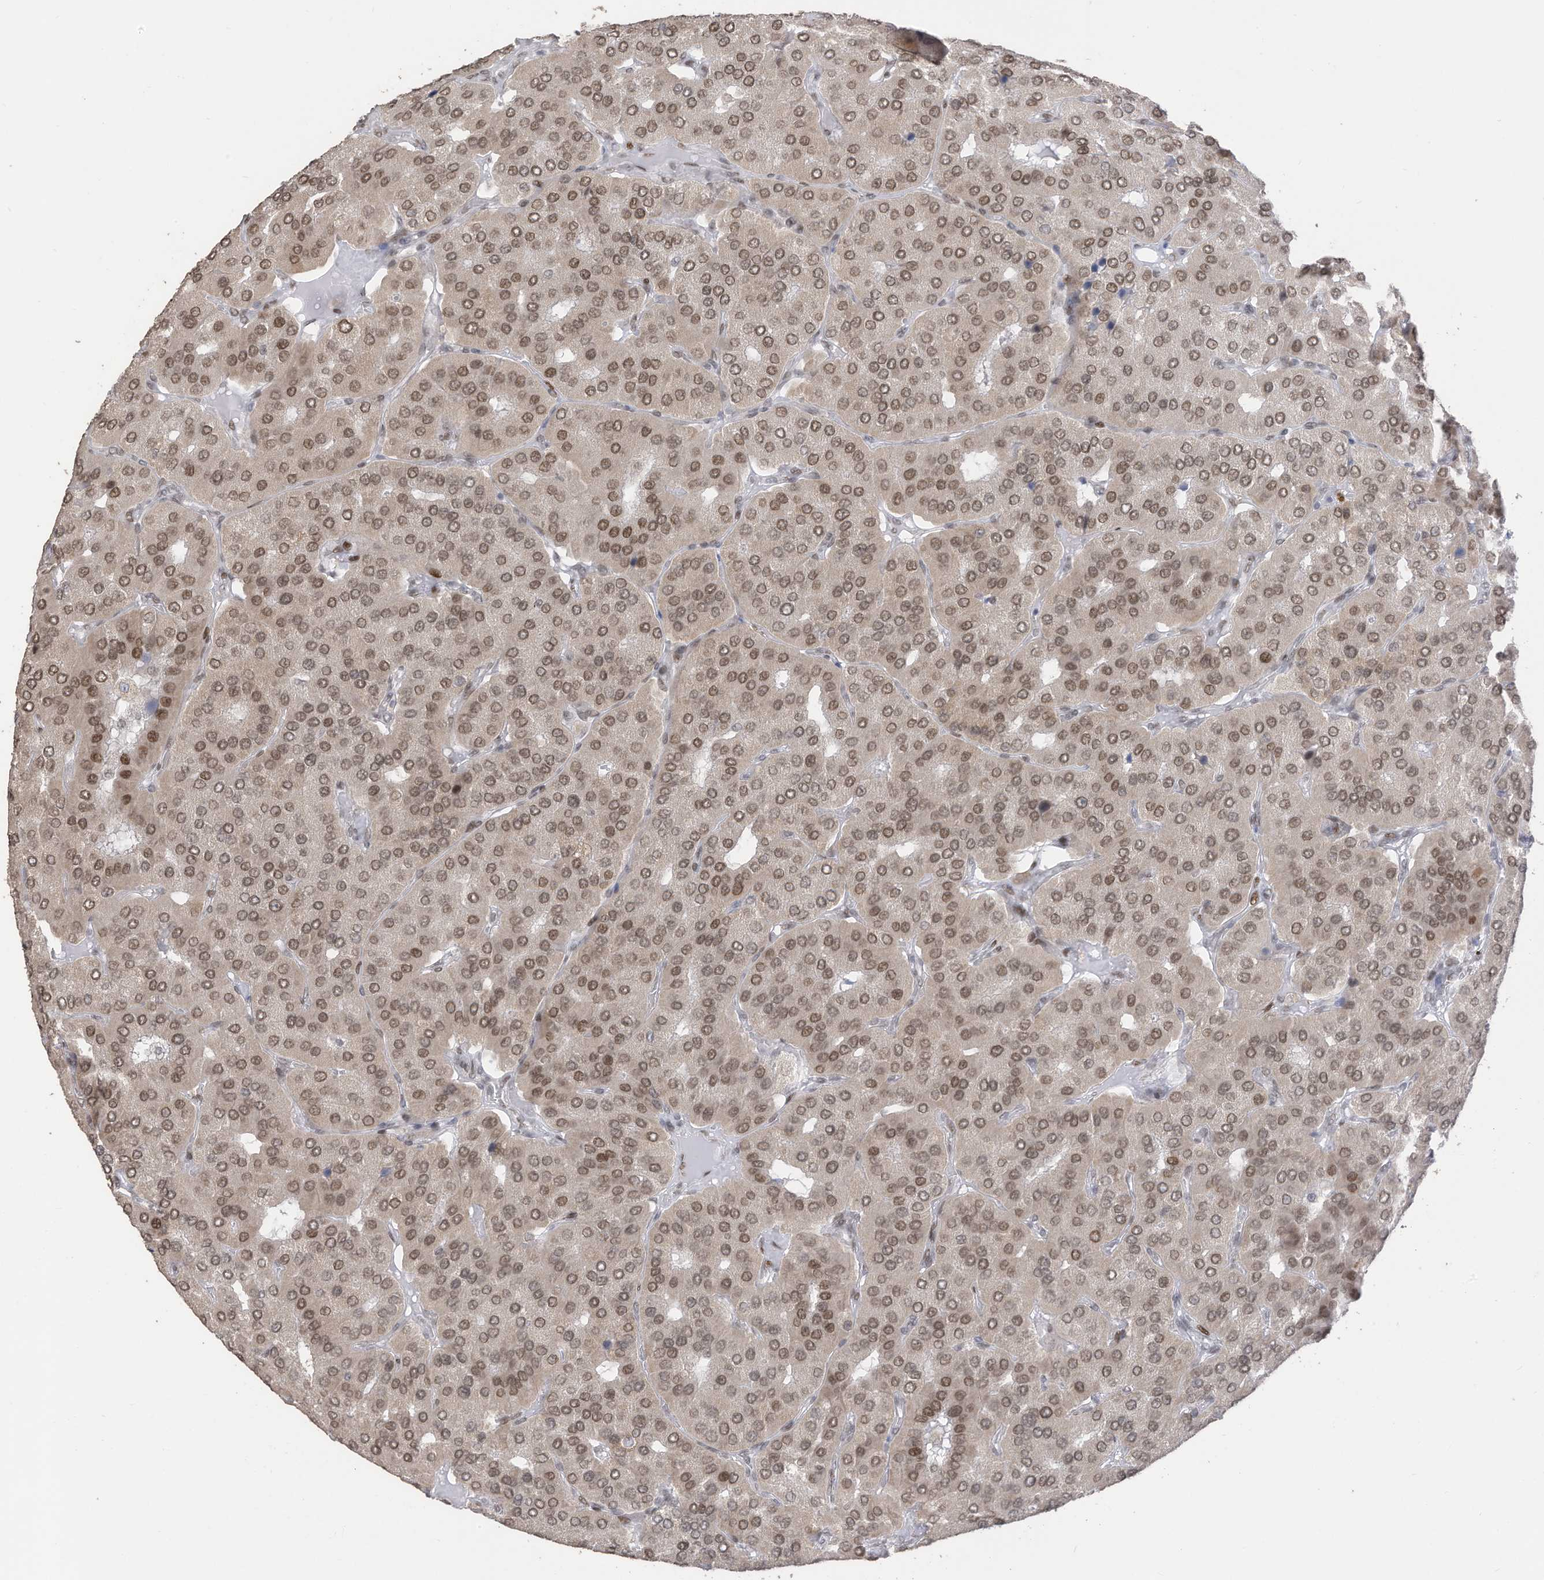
{"staining": {"intensity": "moderate", "quantity": ">75%", "location": "nuclear"}, "tissue": "parathyroid gland", "cell_type": "Glandular cells", "image_type": "normal", "snomed": [{"axis": "morphology", "description": "Normal tissue, NOS"}, {"axis": "morphology", "description": "Adenoma, NOS"}, {"axis": "topography", "description": "Parathyroid gland"}], "caption": "This histopathology image demonstrates unremarkable parathyroid gland stained with immunohistochemistry (IHC) to label a protein in brown. The nuclear of glandular cells show moderate positivity for the protein. Nuclei are counter-stained blue.", "gene": "RABL3", "patient": {"sex": "female", "age": 86}}